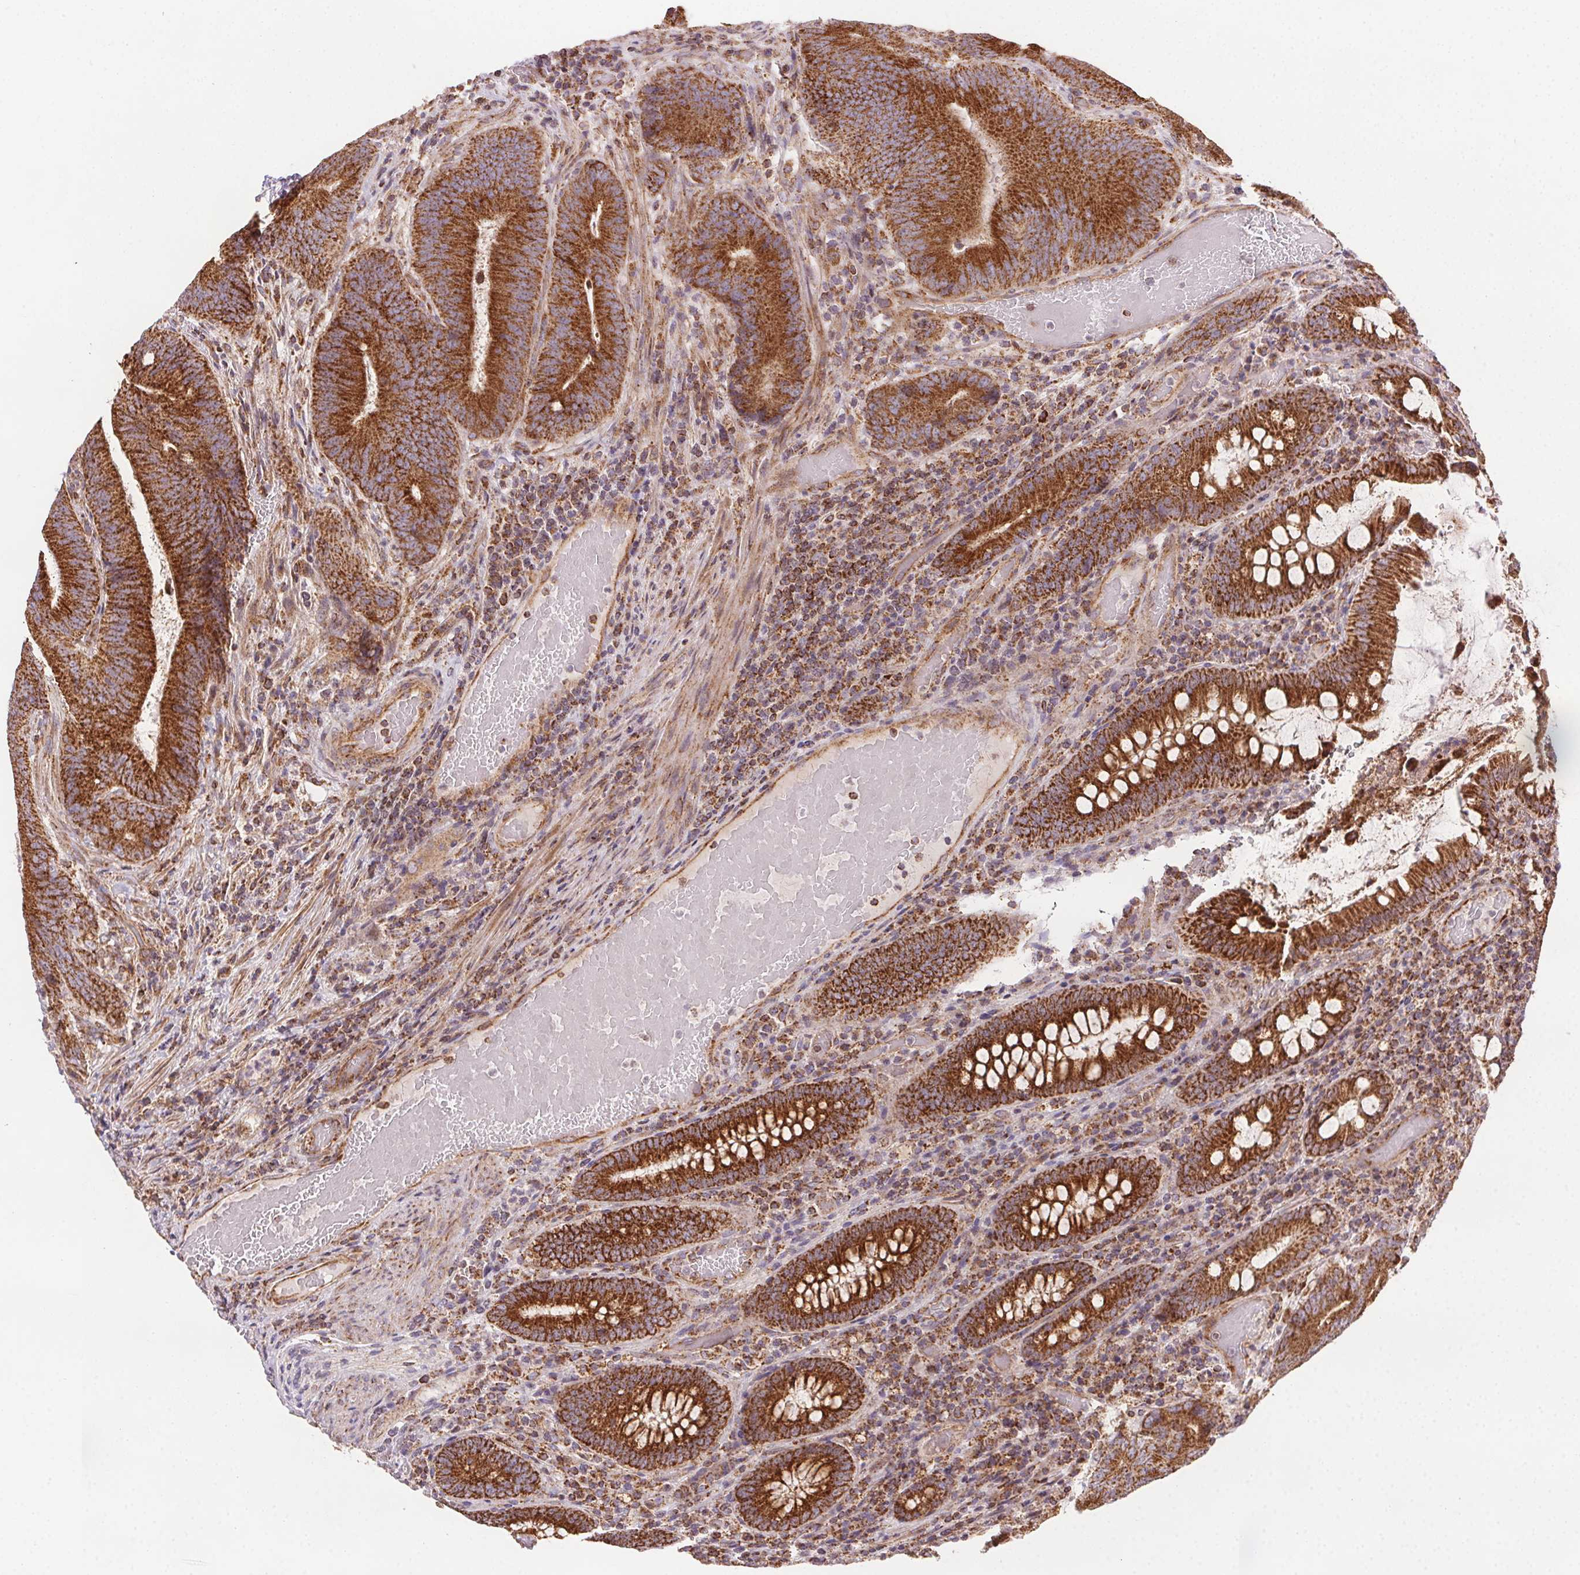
{"staining": {"intensity": "strong", "quantity": ">75%", "location": "cytoplasmic/membranous"}, "tissue": "colorectal cancer", "cell_type": "Tumor cells", "image_type": "cancer", "snomed": [{"axis": "morphology", "description": "Adenocarcinoma, NOS"}, {"axis": "topography", "description": "Colon"}], "caption": "IHC (DAB (3,3'-diaminobenzidine)) staining of human colorectal cancer demonstrates strong cytoplasmic/membranous protein expression in about >75% of tumor cells. The protein of interest is stained brown, and the nuclei are stained in blue (DAB (3,3'-diaminobenzidine) IHC with brightfield microscopy, high magnification).", "gene": "CLPB", "patient": {"sex": "female", "age": 43}}